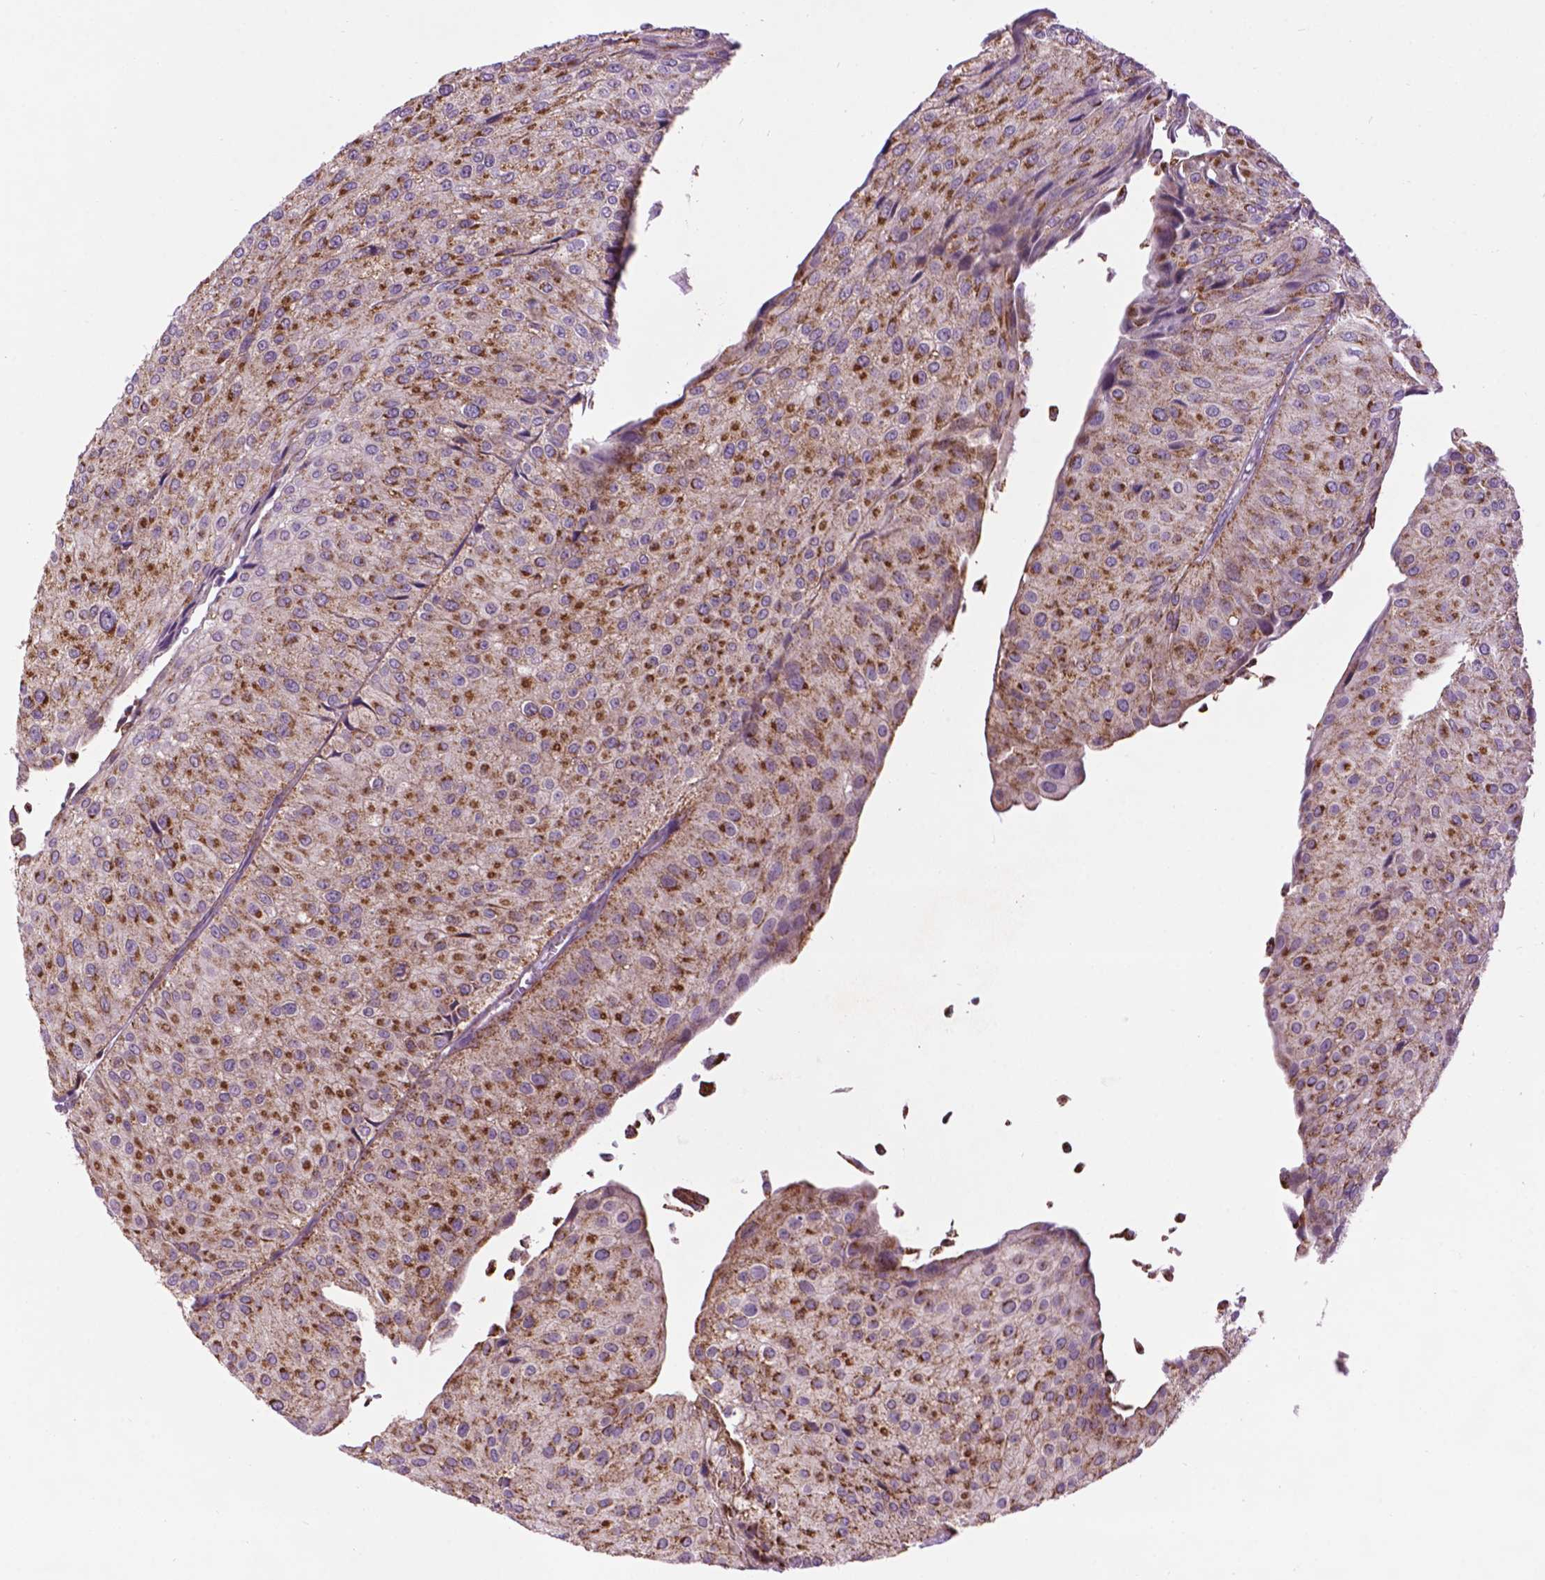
{"staining": {"intensity": "strong", "quantity": "25%-75%", "location": "cytoplasmic/membranous"}, "tissue": "urothelial cancer", "cell_type": "Tumor cells", "image_type": "cancer", "snomed": [{"axis": "morphology", "description": "Urothelial carcinoma, NOS"}, {"axis": "topography", "description": "Urinary bladder"}], "caption": "Brown immunohistochemical staining in human transitional cell carcinoma displays strong cytoplasmic/membranous positivity in approximately 25%-75% of tumor cells.", "gene": "PYCR3", "patient": {"sex": "male", "age": 67}}